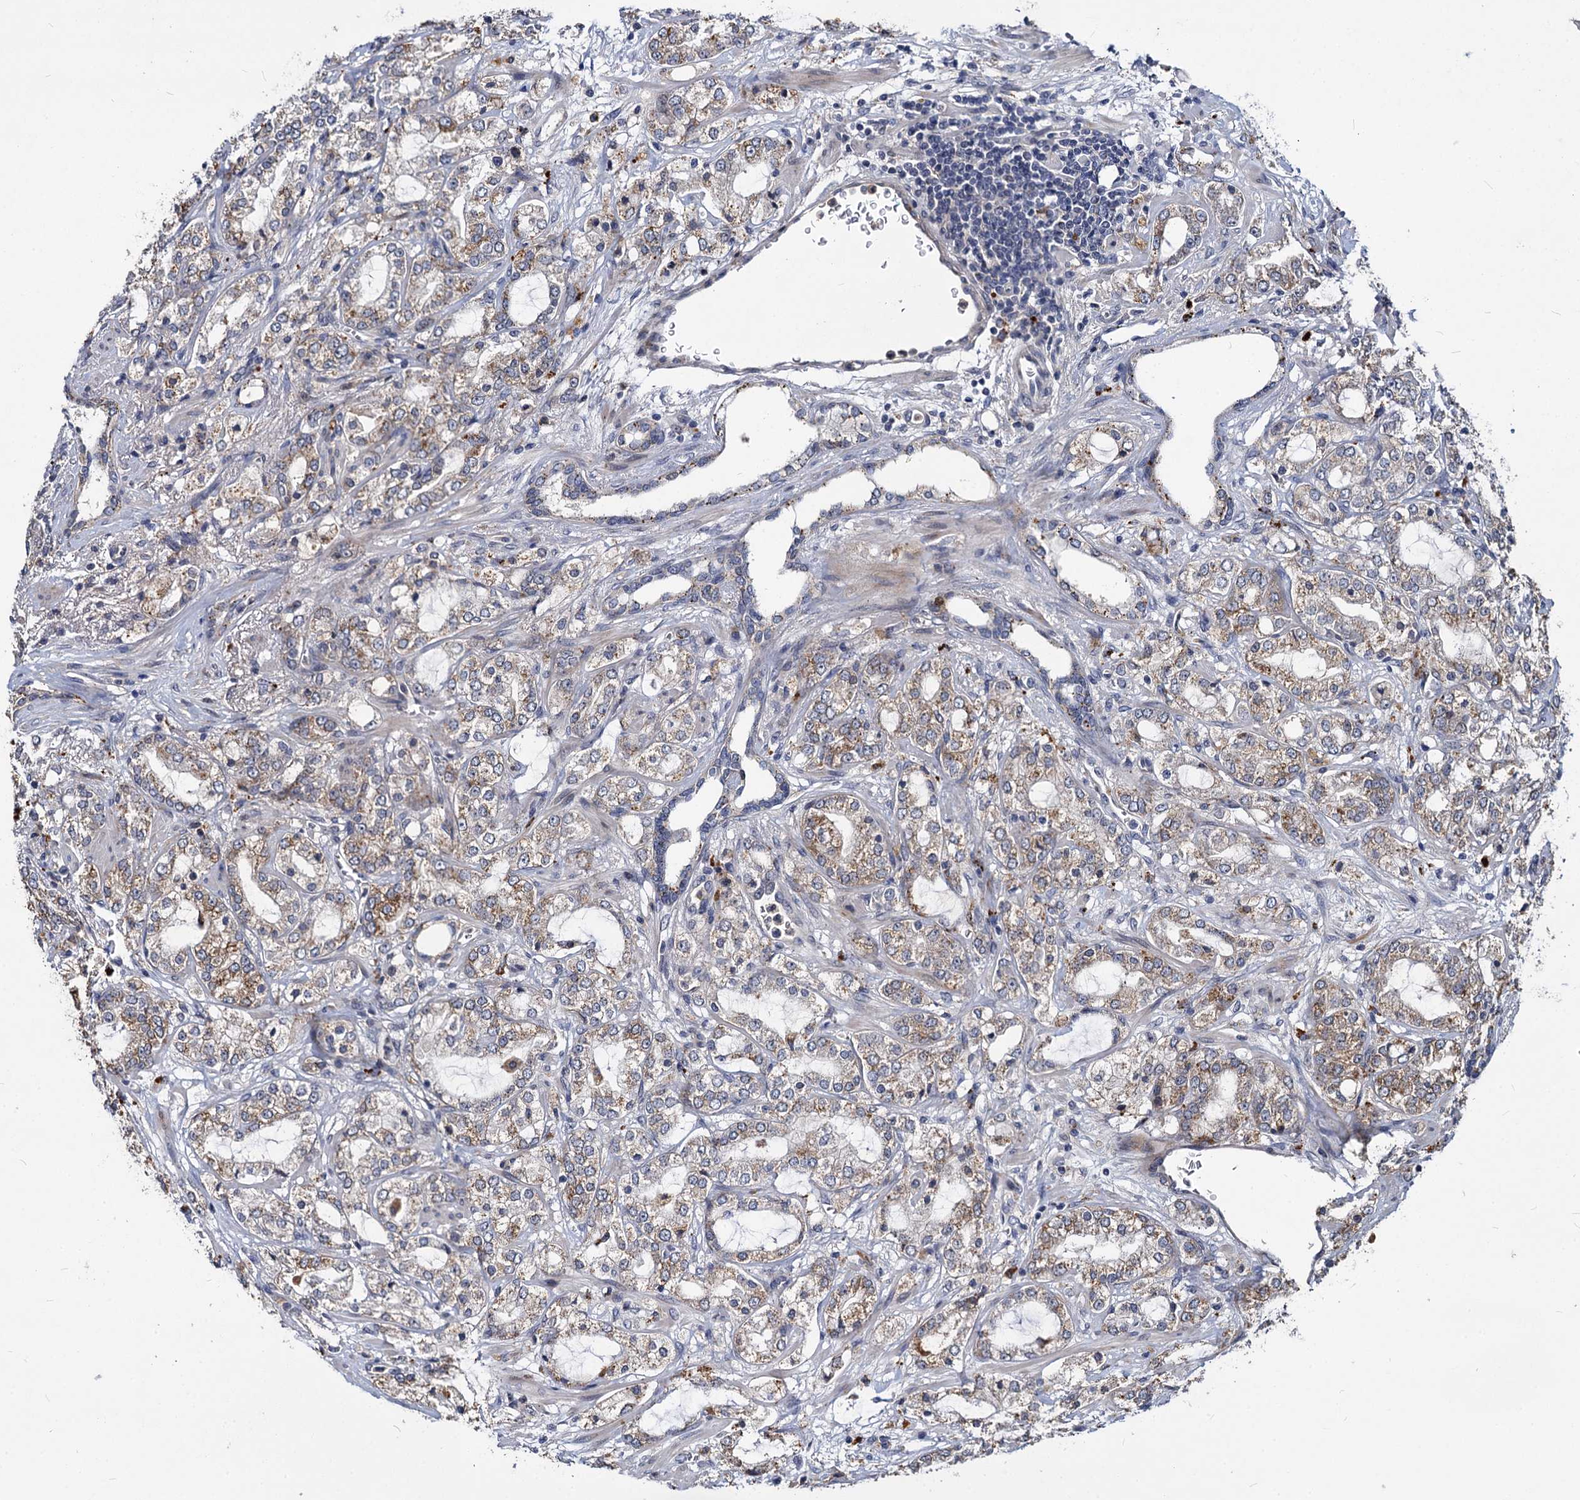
{"staining": {"intensity": "strong", "quantity": "25%-75%", "location": "cytoplasmic/membranous"}, "tissue": "prostate cancer", "cell_type": "Tumor cells", "image_type": "cancer", "snomed": [{"axis": "morphology", "description": "Adenocarcinoma, High grade"}, {"axis": "topography", "description": "Prostate"}], "caption": "Prostate high-grade adenocarcinoma stained with DAB (3,3'-diaminobenzidine) IHC displays high levels of strong cytoplasmic/membranous staining in approximately 25%-75% of tumor cells.", "gene": "C11orf86", "patient": {"sex": "male", "age": 64}}